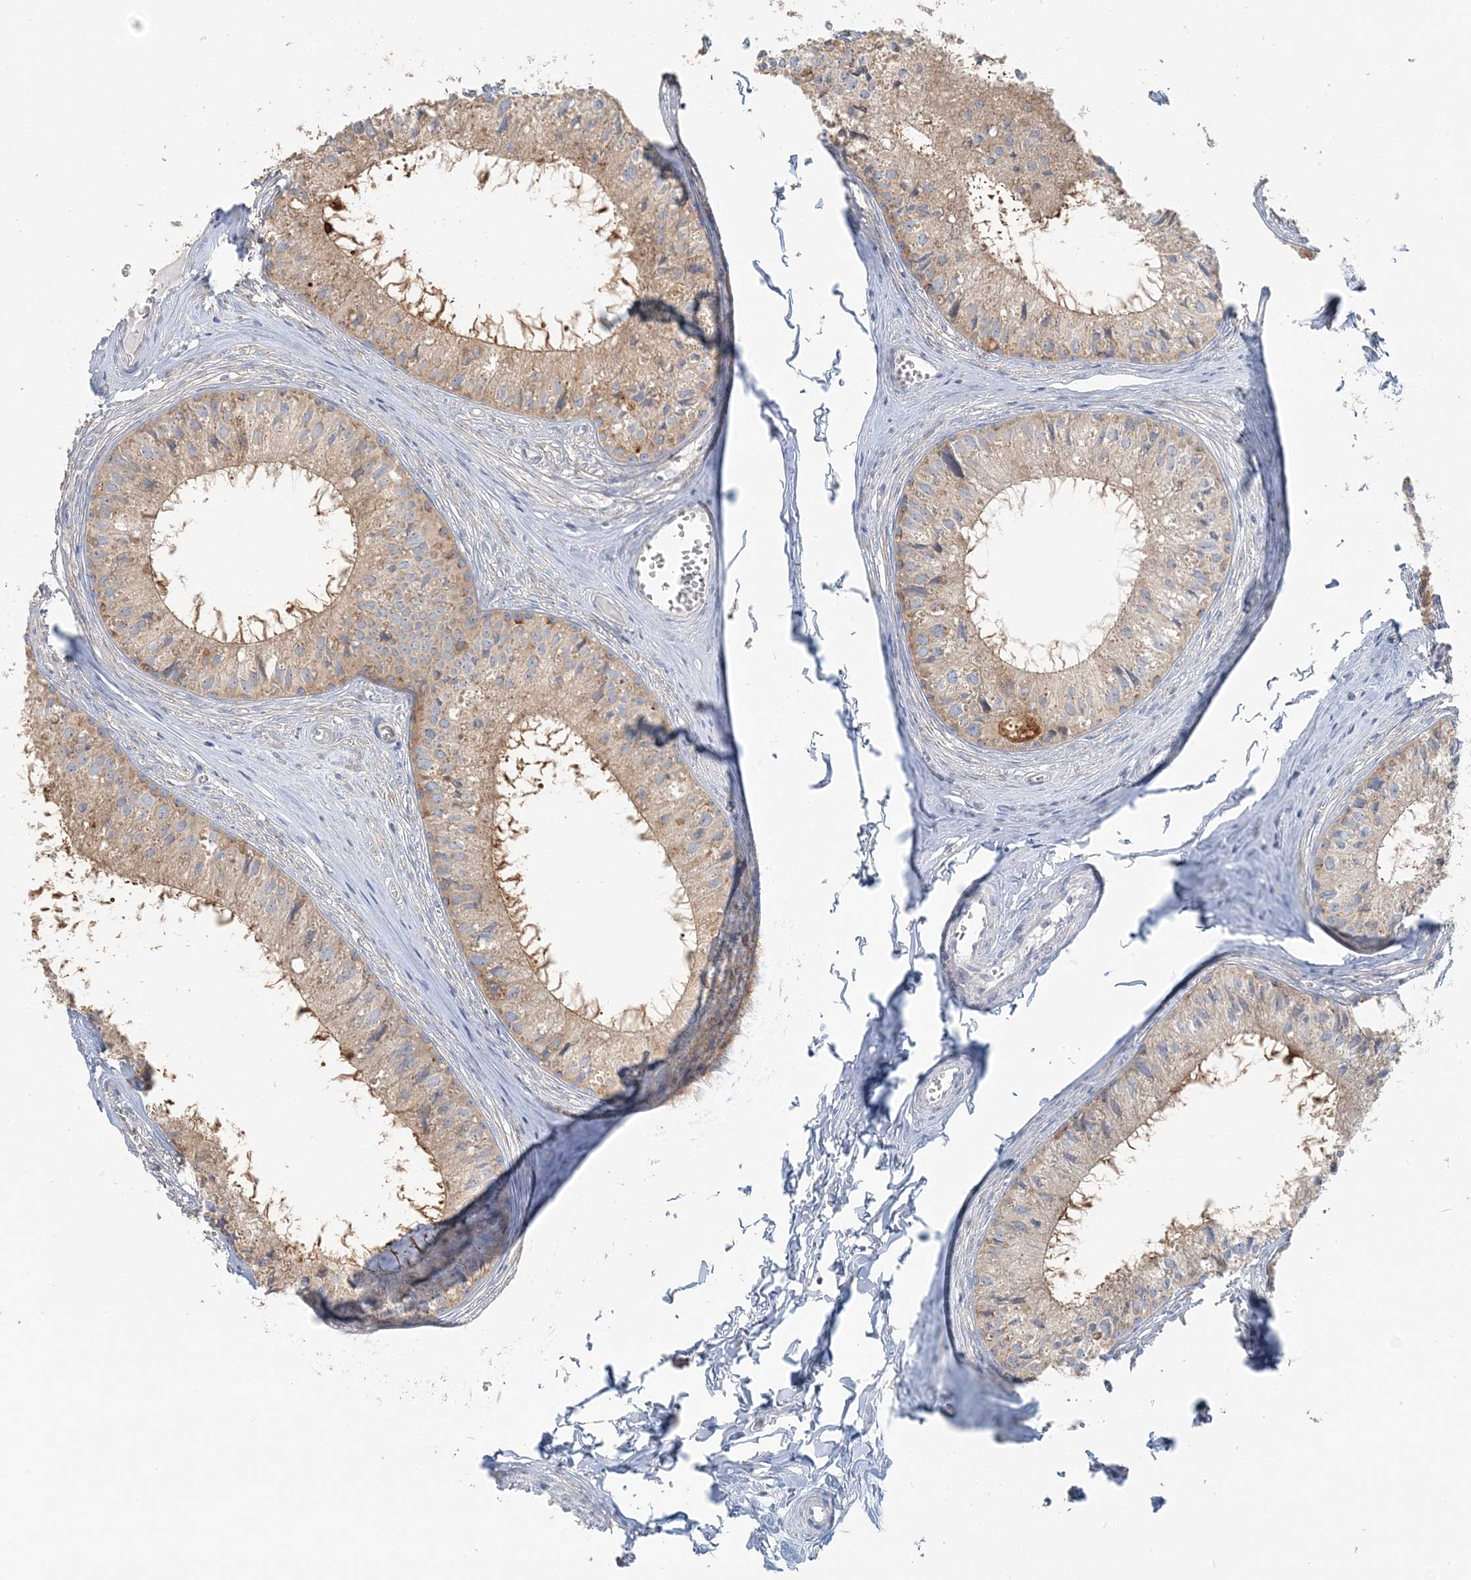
{"staining": {"intensity": "strong", "quantity": "25%-75%", "location": "cytoplasmic/membranous"}, "tissue": "epididymis", "cell_type": "Glandular cells", "image_type": "normal", "snomed": [{"axis": "morphology", "description": "Normal tissue, NOS"}, {"axis": "topography", "description": "Epididymis"}], "caption": "This histopathology image demonstrates IHC staining of normal epididymis, with high strong cytoplasmic/membranous positivity in approximately 25%-75% of glandular cells.", "gene": "TBC1D5", "patient": {"sex": "male", "age": 36}}